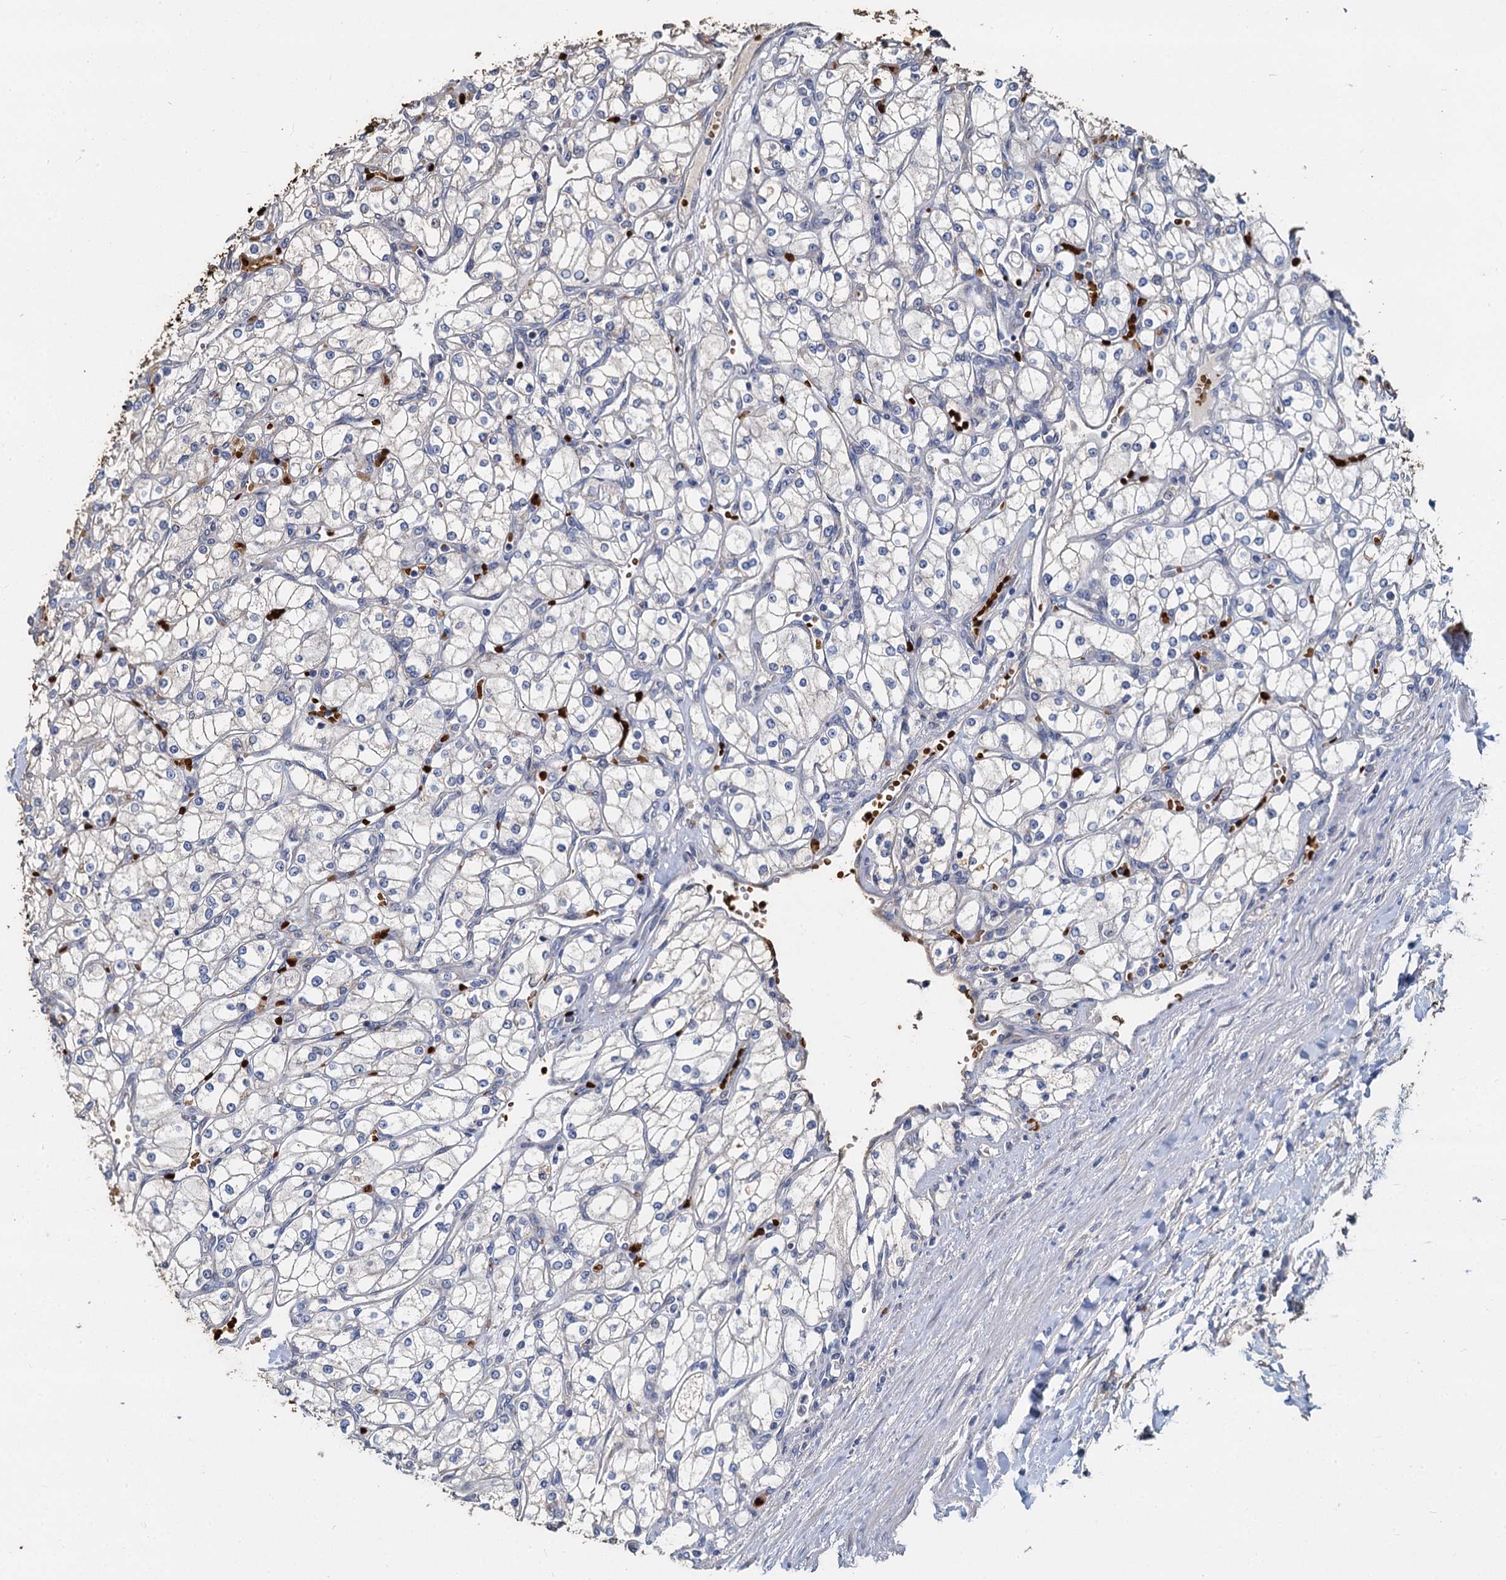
{"staining": {"intensity": "negative", "quantity": "none", "location": "none"}, "tissue": "renal cancer", "cell_type": "Tumor cells", "image_type": "cancer", "snomed": [{"axis": "morphology", "description": "Adenocarcinoma, NOS"}, {"axis": "topography", "description": "Kidney"}], "caption": "IHC photomicrograph of neoplastic tissue: human renal cancer stained with DAB exhibits no significant protein expression in tumor cells. (DAB immunohistochemistry (IHC) visualized using brightfield microscopy, high magnification).", "gene": "TCTN2", "patient": {"sex": "male", "age": 80}}